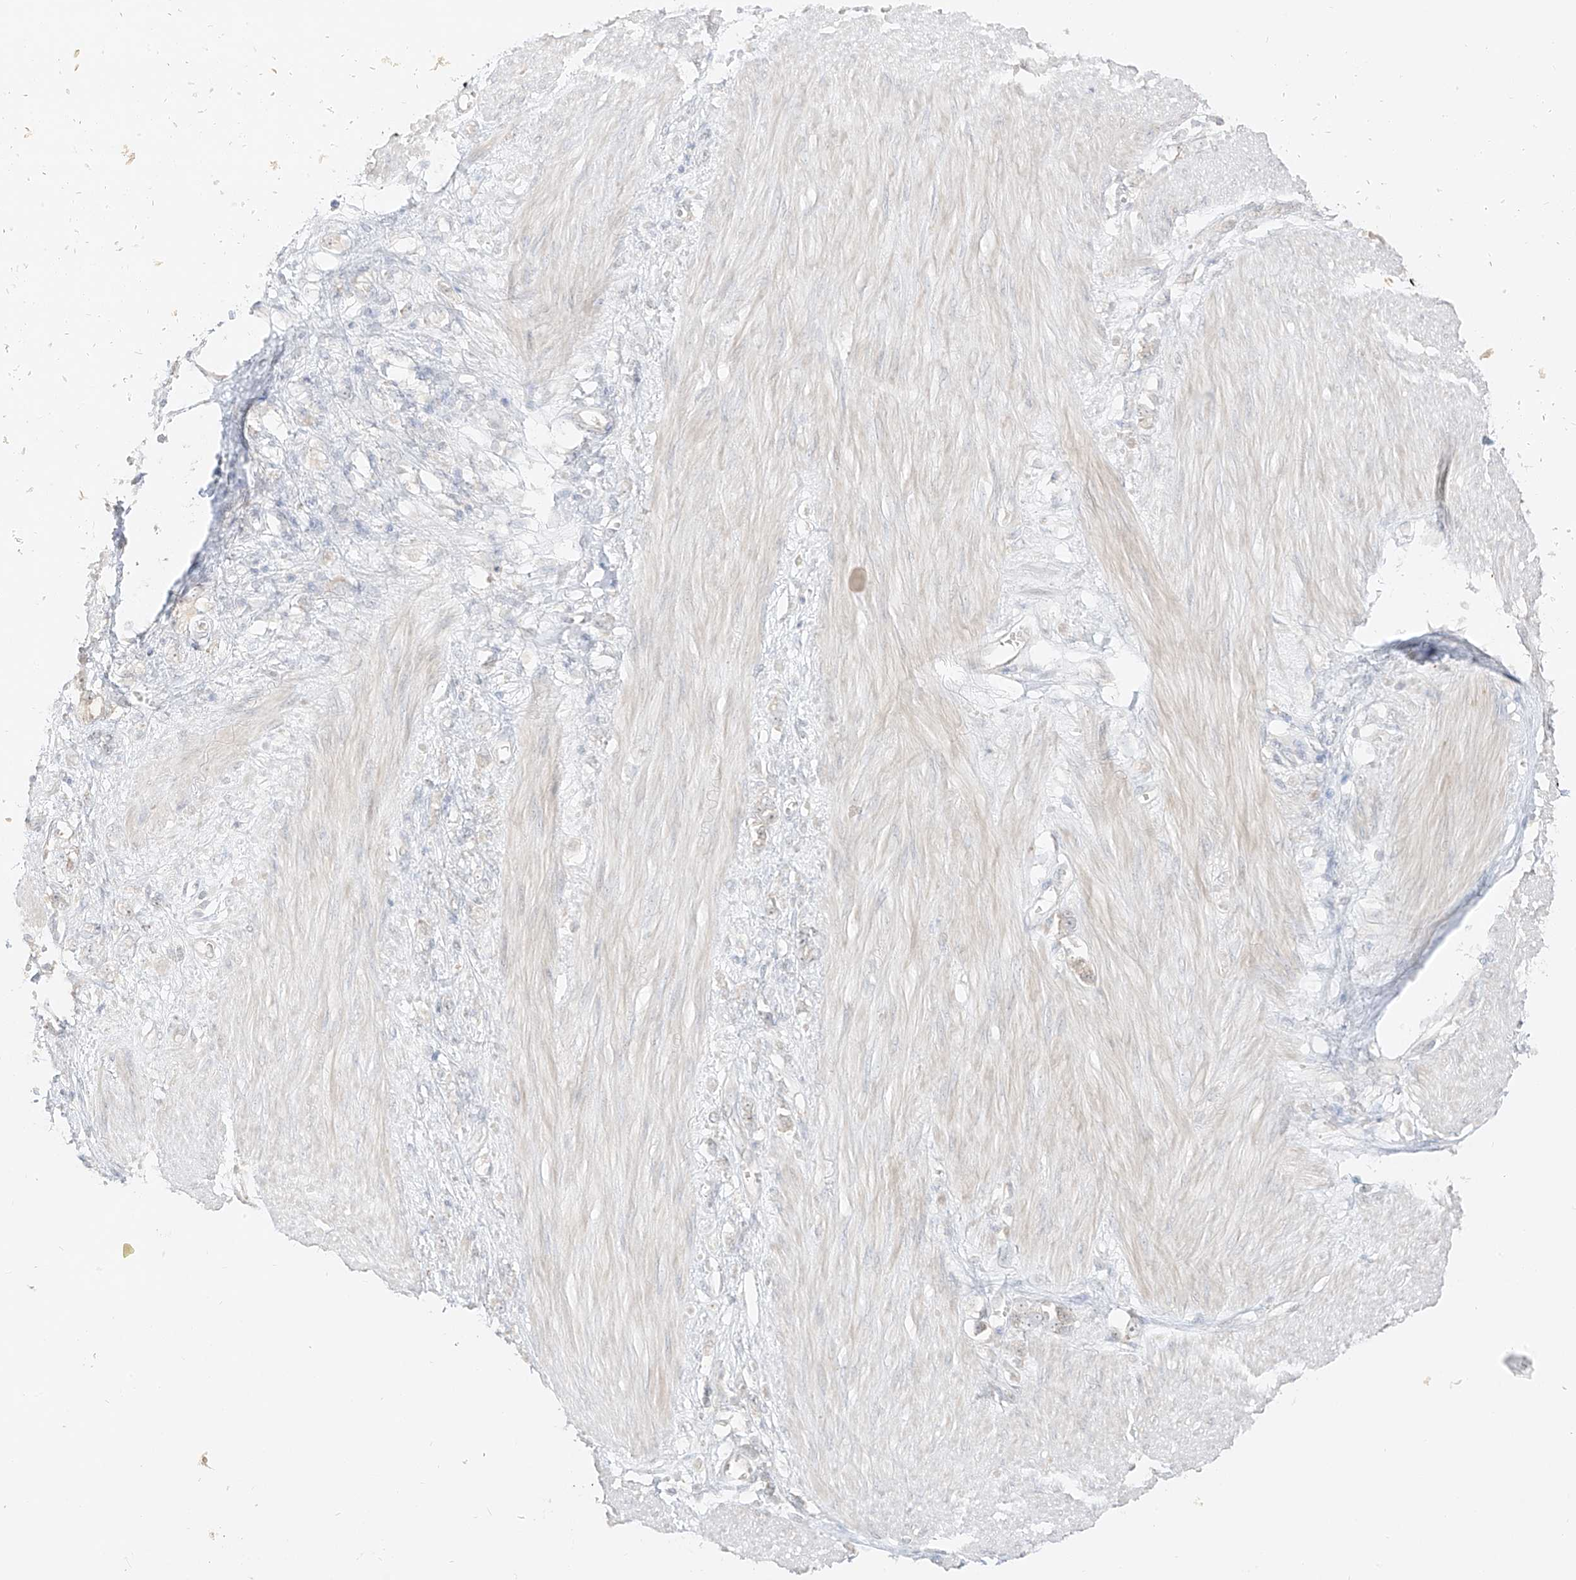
{"staining": {"intensity": "negative", "quantity": "none", "location": "none"}, "tissue": "stomach cancer", "cell_type": "Tumor cells", "image_type": "cancer", "snomed": [{"axis": "morphology", "description": "Adenocarcinoma, NOS"}, {"axis": "topography", "description": "Stomach"}], "caption": "Immunohistochemical staining of human stomach cancer (adenocarcinoma) shows no significant positivity in tumor cells. (DAB (3,3'-diaminobenzidine) immunohistochemistry visualized using brightfield microscopy, high magnification).", "gene": "LIPT1", "patient": {"sex": "female", "age": 76}}